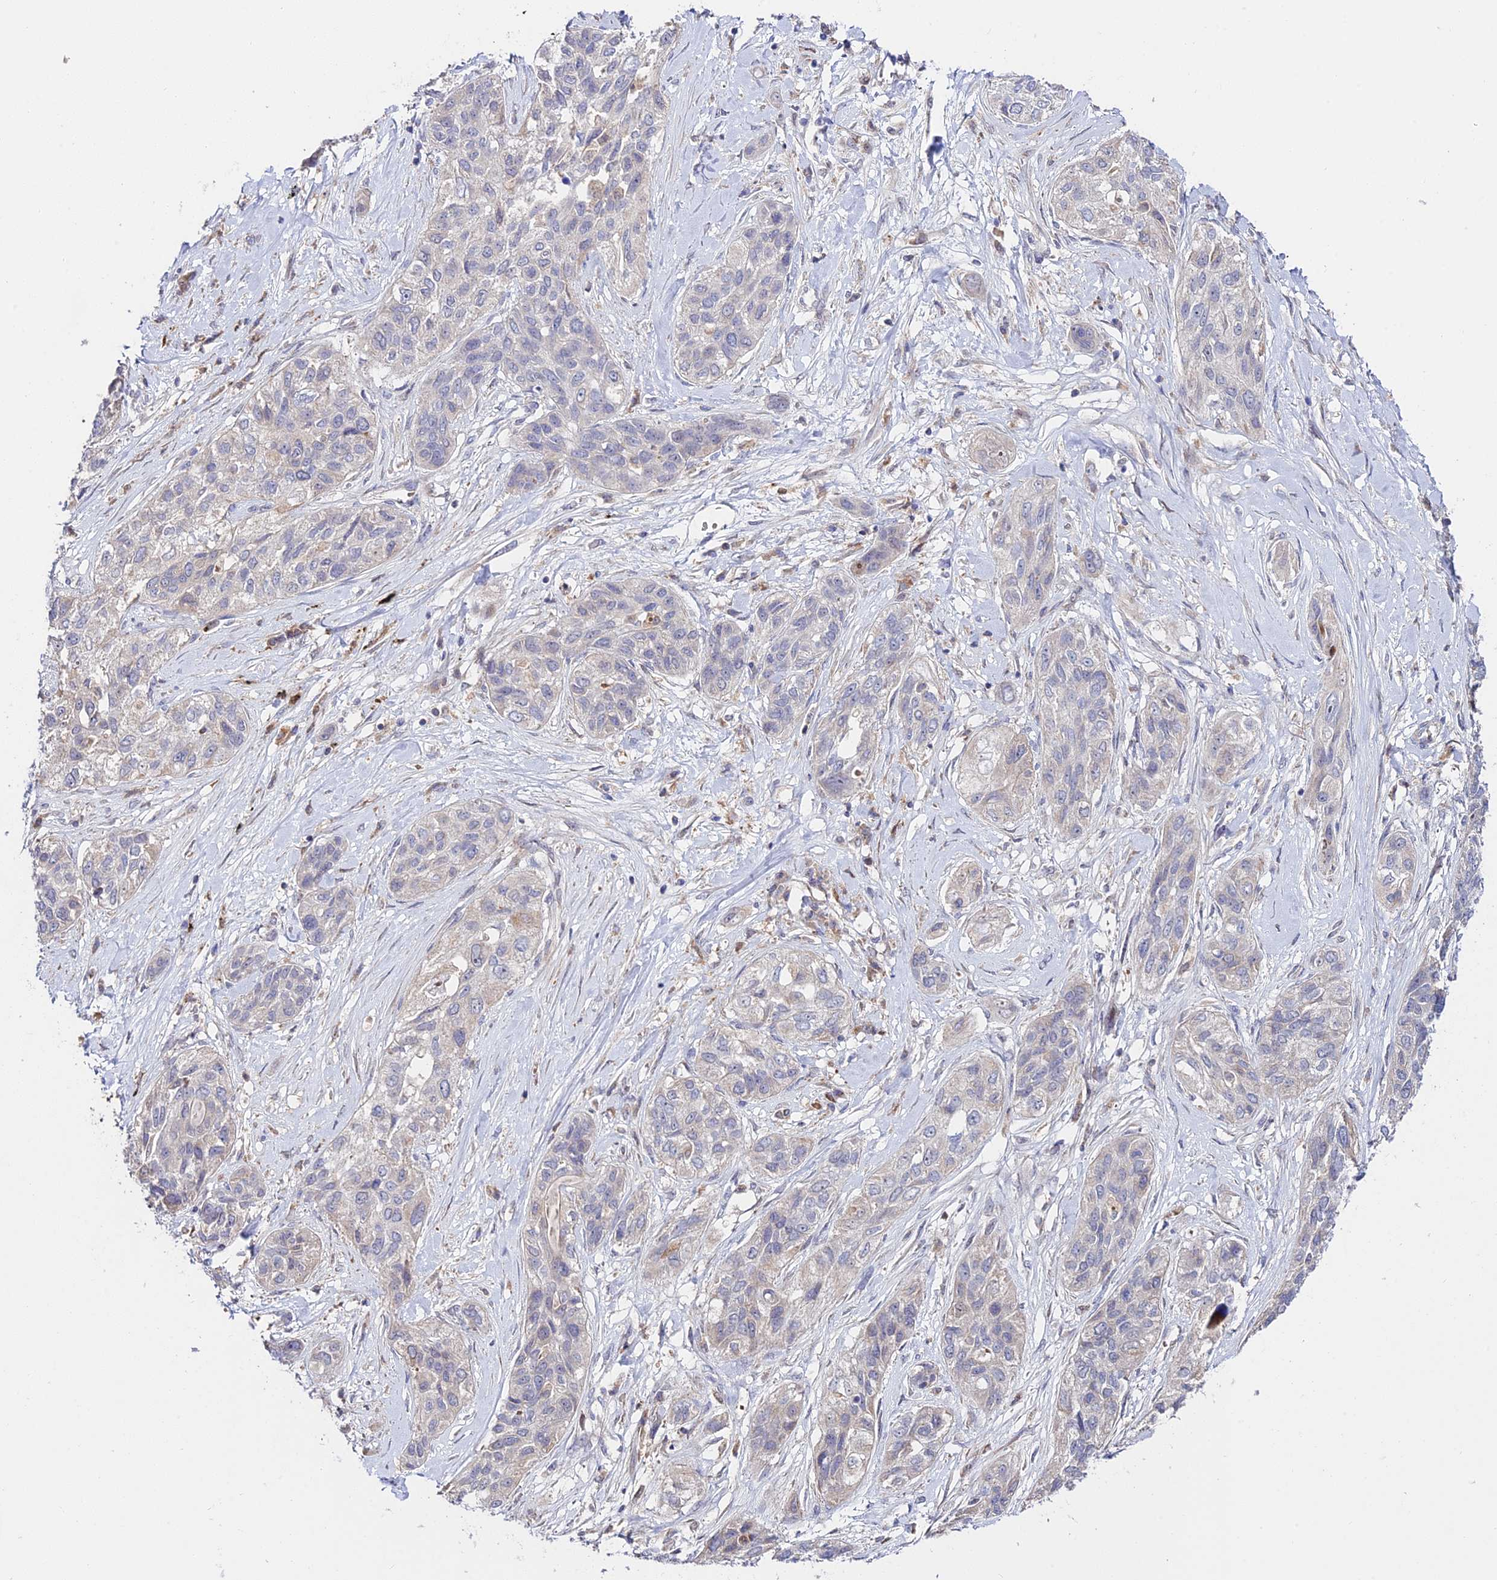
{"staining": {"intensity": "negative", "quantity": "none", "location": "none"}, "tissue": "lung cancer", "cell_type": "Tumor cells", "image_type": "cancer", "snomed": [{"axis": "morphology", "description": "Squamous cell carcinoma, NOS"}, {"axis": "topography", "description": "Lung"}], "caption": "Immunohistochemistry (IHC) histopathology image of human lung cancer (squamous cell carcinoma) stained for a protein (brown), which reveals no positivity in tumor cells.", "gene": "FUOM", "patient": {"sex": "female", "age": 70}}